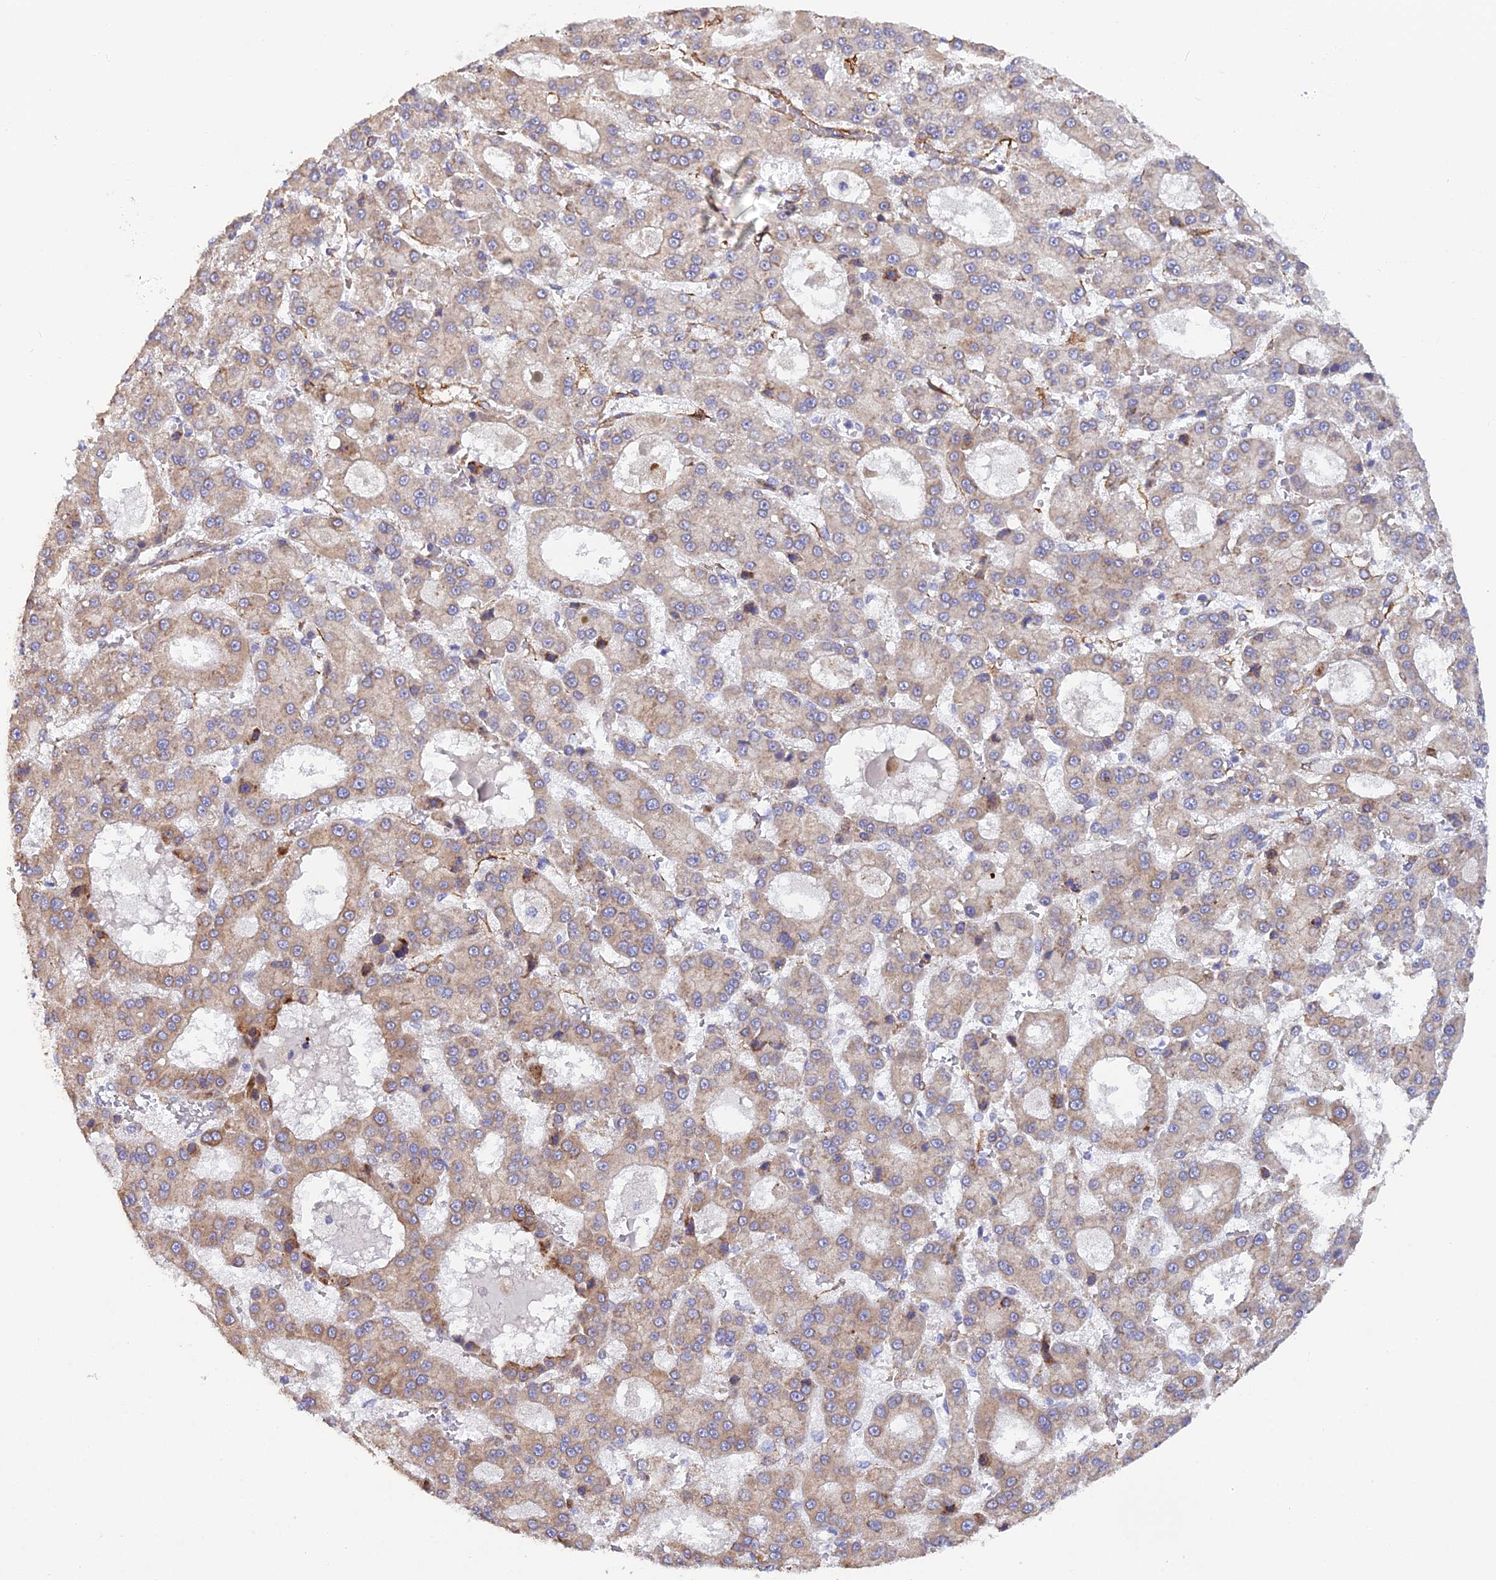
{"staining": {"intensity": "weak", "quantity": "25%-75%", "location": "cytoplasmic/membranous"}, "tissue": "liver cancer", "cell_type": "Tumor cells", "image_type": "cancer", "snomed": [{"axis": "morphology", "description": "Carcinoma, Hepatocellular, NOS"}, {"axis": "topography", "description": "Liver"}], "caption": "Tumor cells display weak cytoplasmic/membranous staining in approximately 25%-75% of cells in hepatocellular carcinoma (liver).", "gene": "CSPG4", "patient": {"sex": "male", "age": 70}}